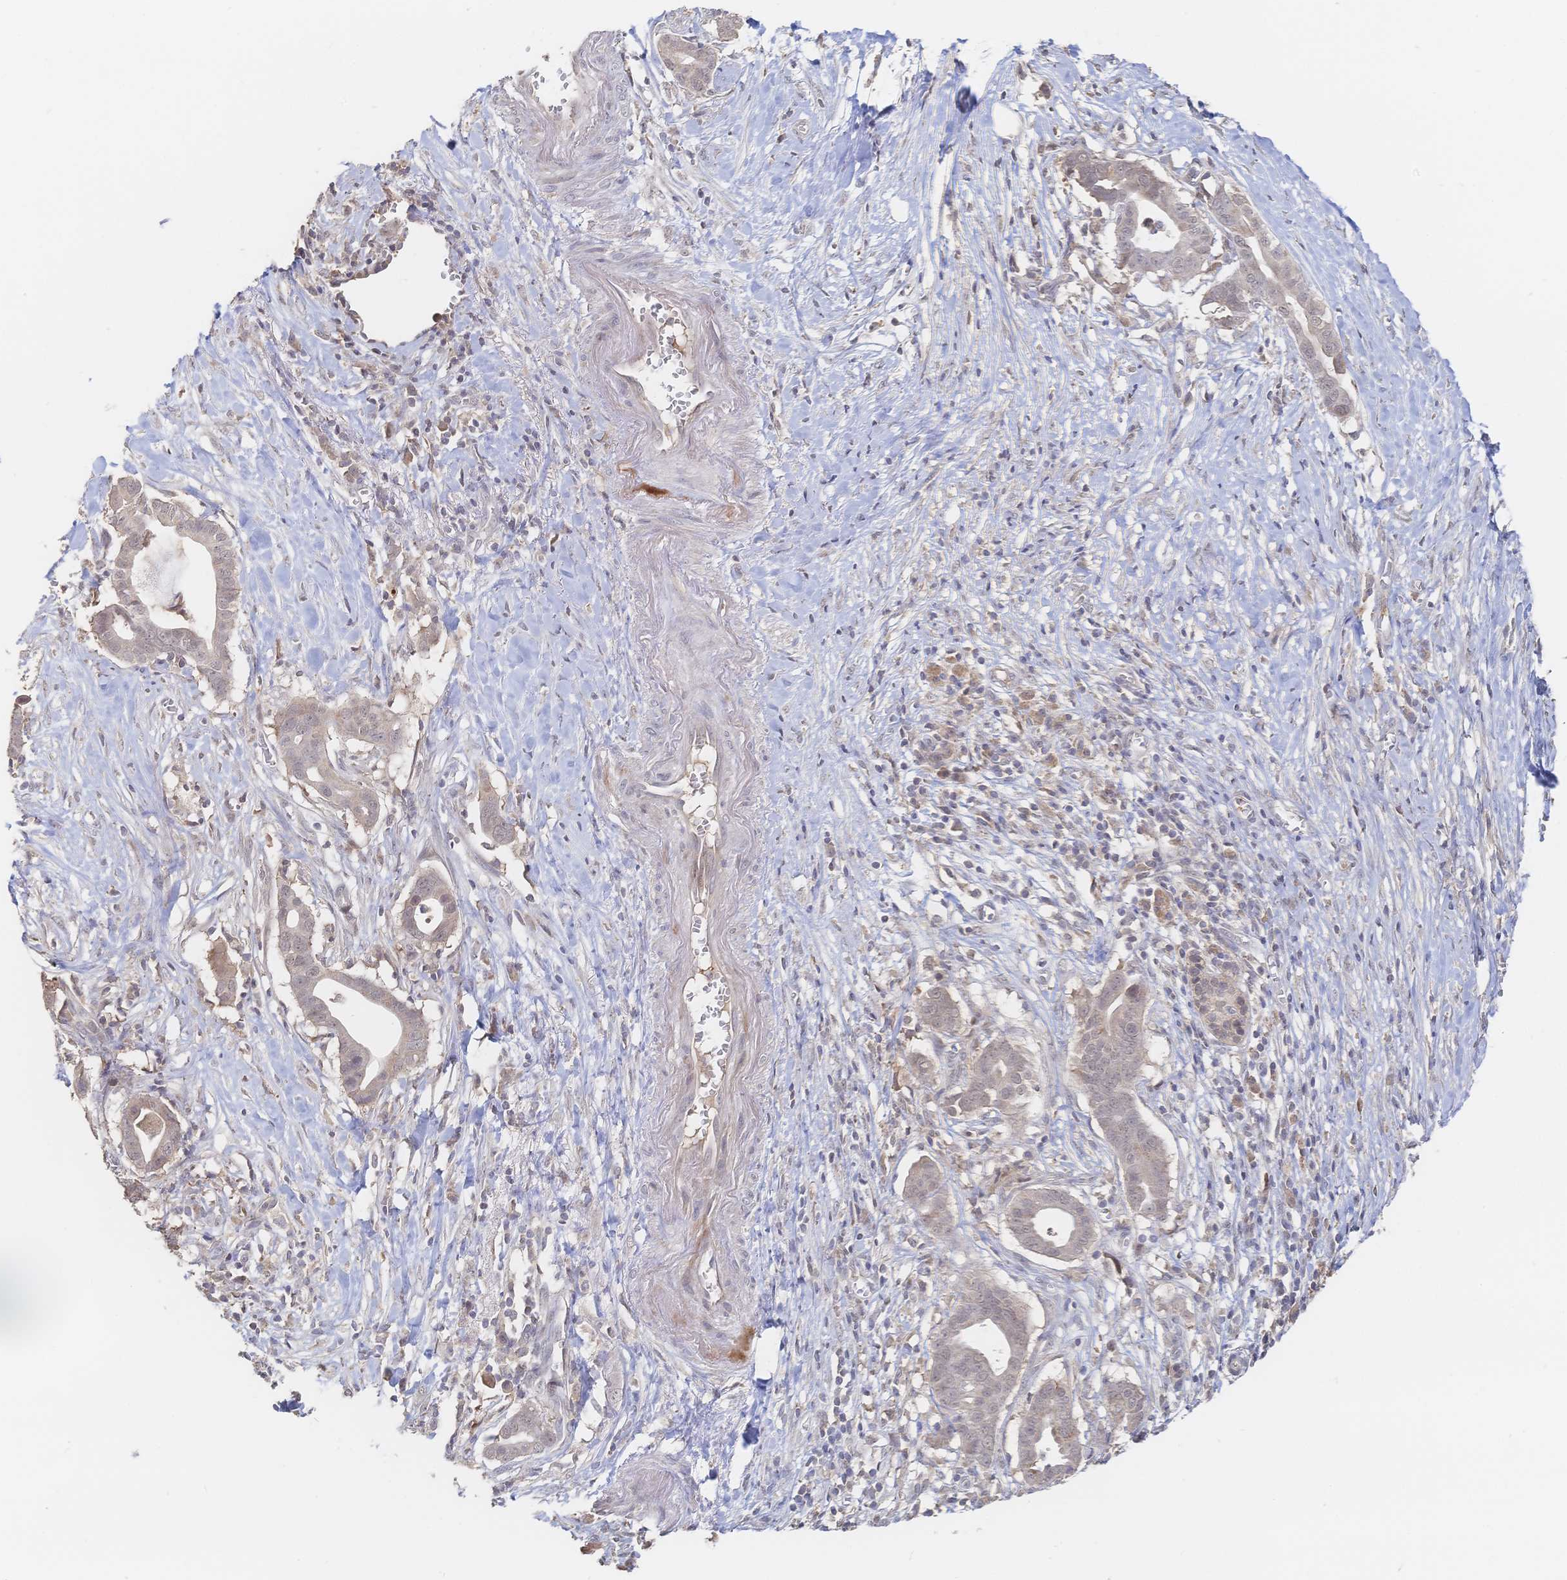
{"staining": {"intensity": "weak", "quantity": "25%-75%", "location": "cytoplasmic/membranous"}, "tissue": "pancreatic cancer", "cell_type": "Tumor cells", "image_type": "cancer", "snomed": [{"axis": "morphology", "description": "Adenocarcinoma, NOS"}, {"axis": "topography", "description": "Pancreas"}], "caption": "A high-resolution histopathology image shows immunohistochemistry (IHC) staining of adenocarcinoma (pancreatic), which exhibits weak cytoplasmic/membranous expression in approximately 25%-75% of tumor cells.", "gene": "LRP5", "patient": {"sex": "male", "age": 61}}